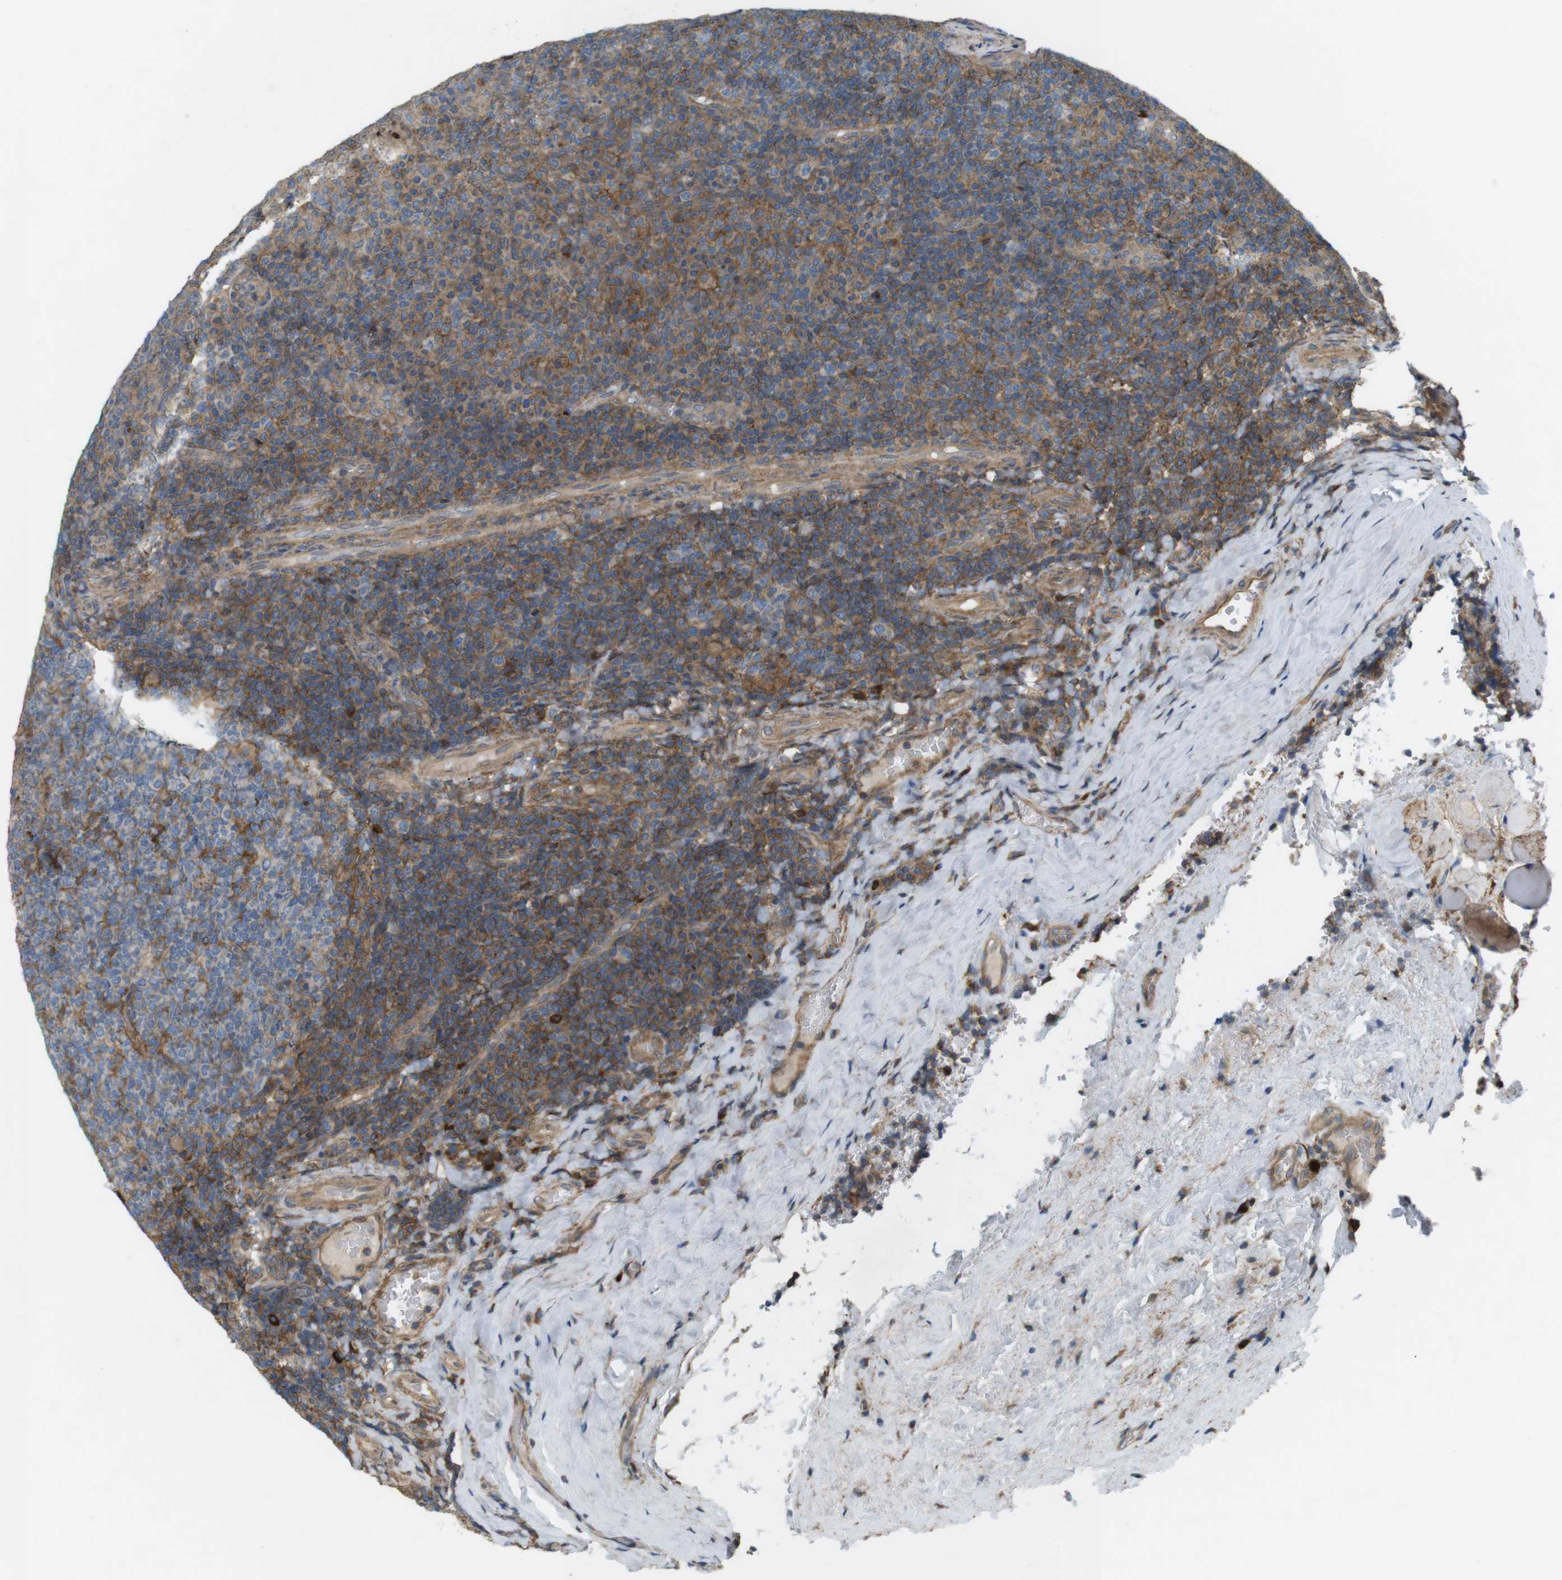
{"staining": {"intensity": "moderate", "quantity": "25%-75%", "location": "cytoplasmic/membranous"}, "tissue": "tonsil", "cell_type": "Germinal center cells", "image_type": "normal", "snomed": [{"axis": "morphology", "description": "Normal tissue, NOS"}, {"axis": "topography", "description": "Tonsil"}], "caption": "Unremarkable tonsil displays moderate cytoplasmic/membranous positivity in approximately 25%-75% of germinal center cells.", "gene": "DDAH2", "patient": {"sex": "male", "age": 17}}